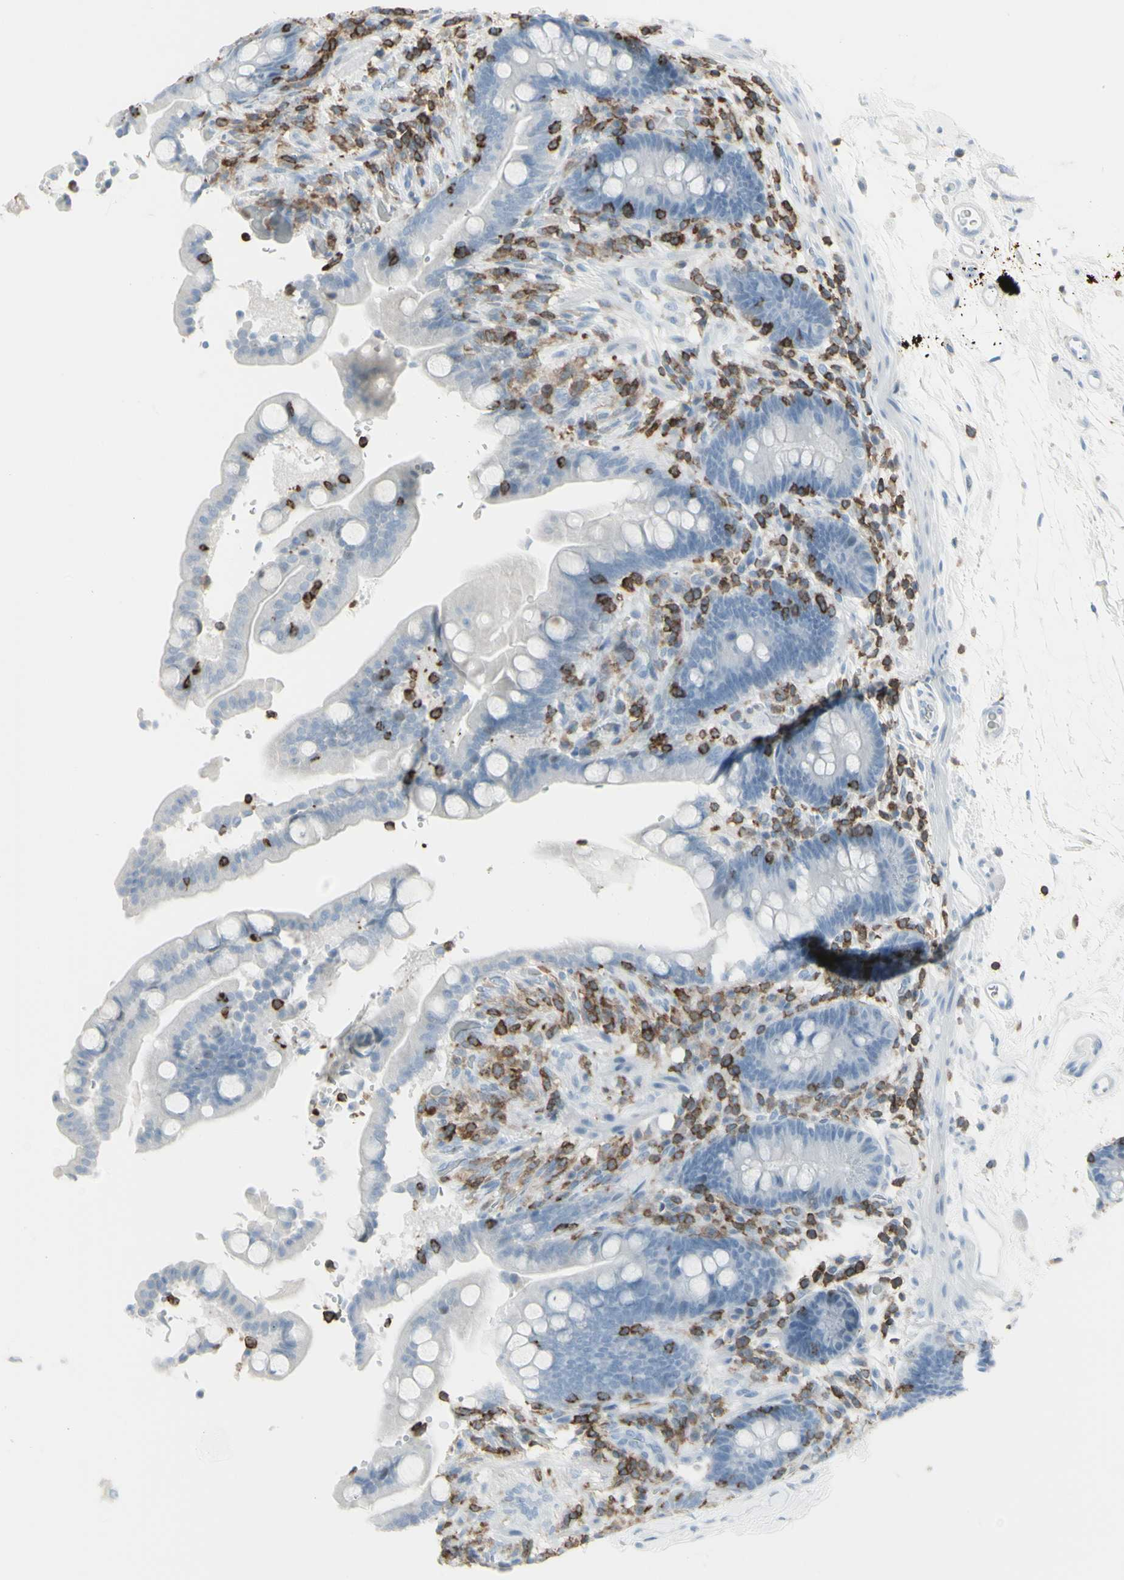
{"staining": {"intensity": "negative", "quantity": "none", "location": "none"}, "tissue": "colon", "cell_type": "Endothelial cells", "image_type": "normal", "snomed": [{"axis": "morphology", "description": "Normal tissue, NOS"}, {"axis": "topography", "description": "Colon"}], "caption": "This is an immunohistochemistry histopathology image of unremarkable colon. There is no expression in endothelial cells.", "gene": "NRG1", "patient": {"sex": "male", "age": 73}}